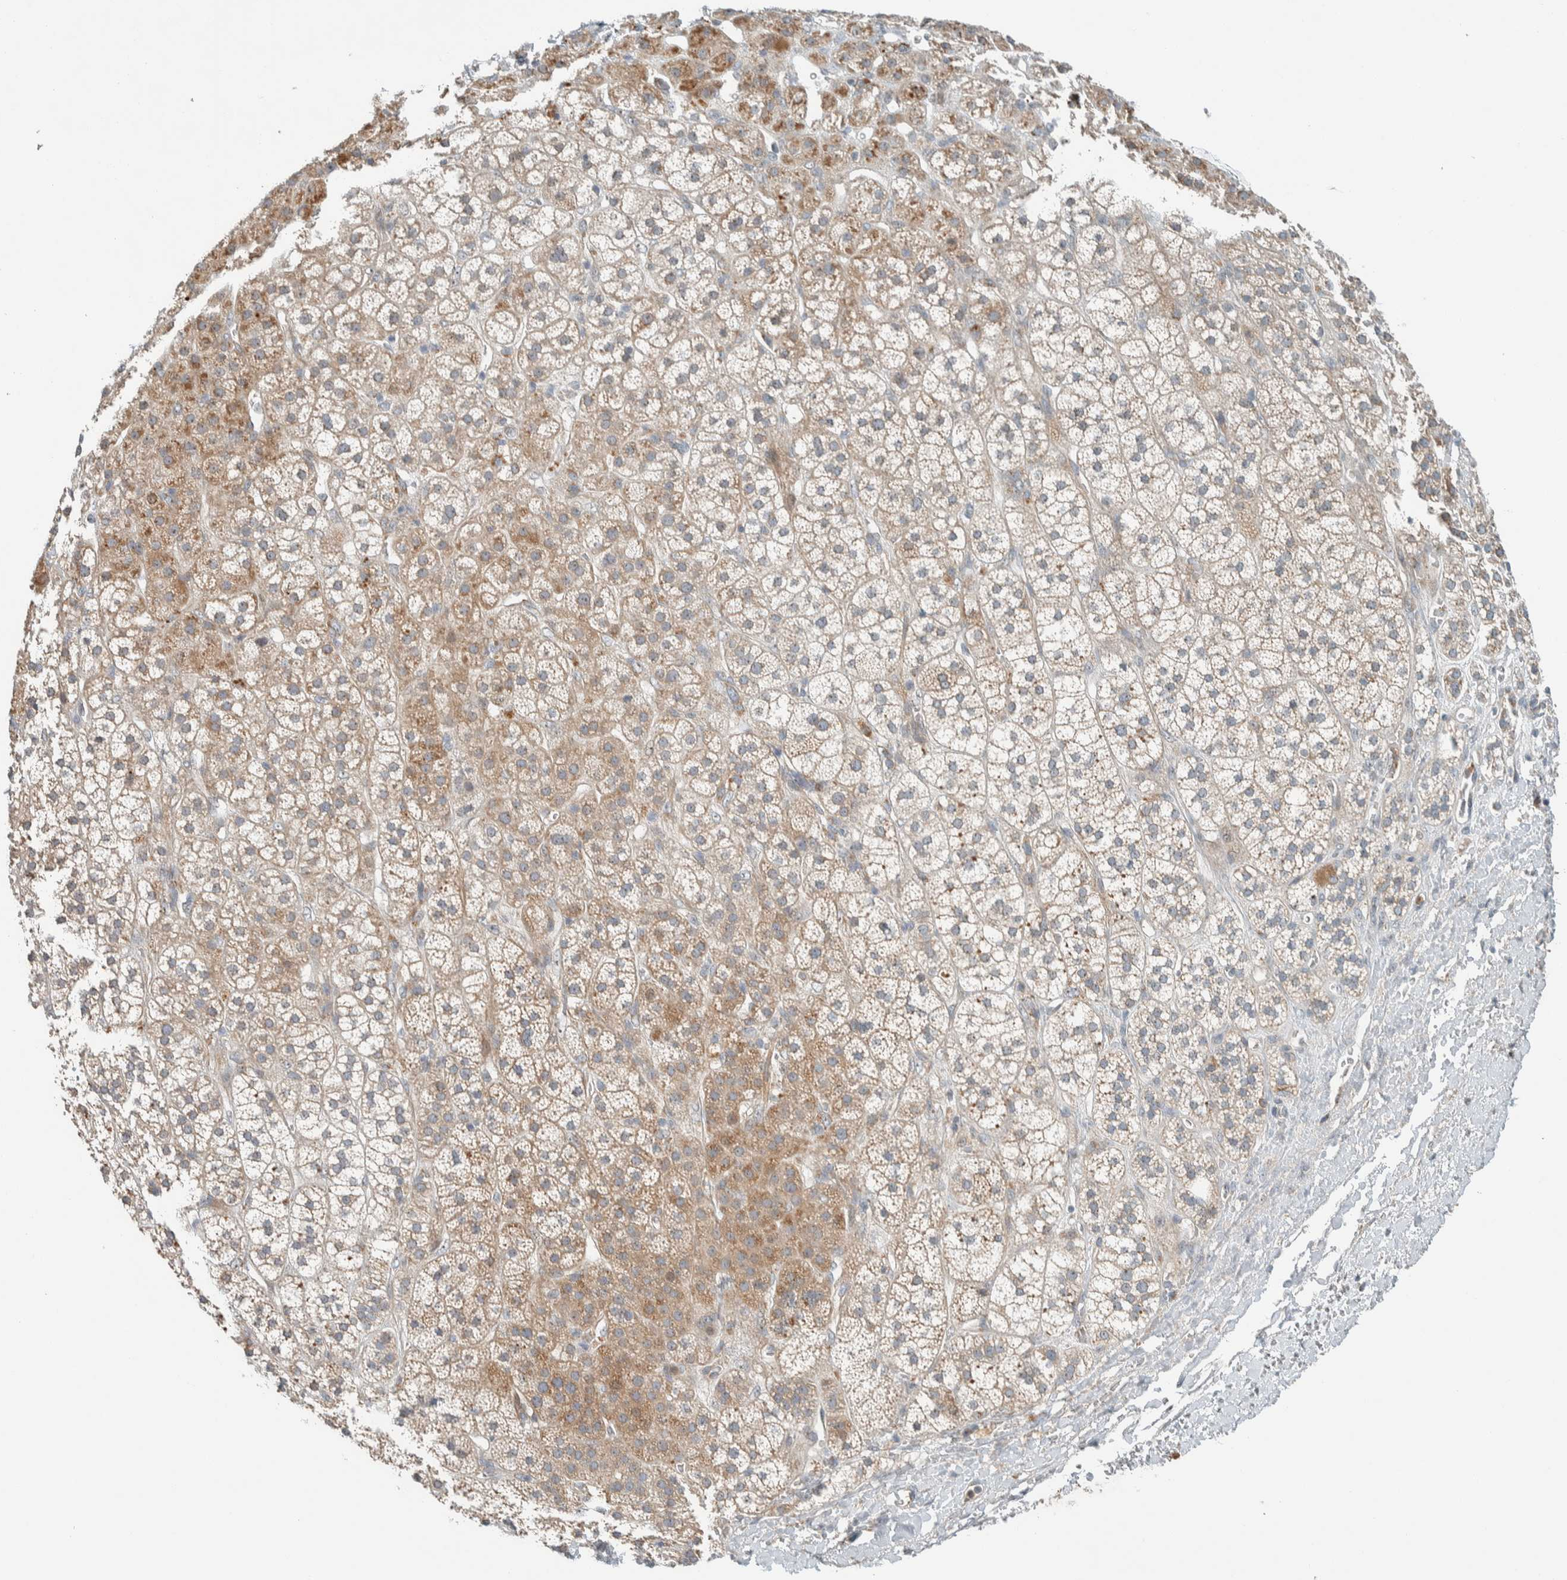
{"staining": {"intensity": "moderate", "quantity": "25%-75%", "location": "cytoplasmic/membranous"}, "tissue": "adrenal gland", "cell_type": "Glandular cells", "image_type": "normal", "snomed": [{"axis": "morphology", "description": "Normal tissue, NOS"}, {"axis": "topography", "description": "Adrenal gland"}], "caption": "There is medium levels of moderate cytoplasmic/membranous positivity in glandular cells of normal adrenal gland, as demonstrated by immunohistochemical staining (brown color).", "gene": "SLFN12L", "patient": {"sex": "male", "age": 56}}